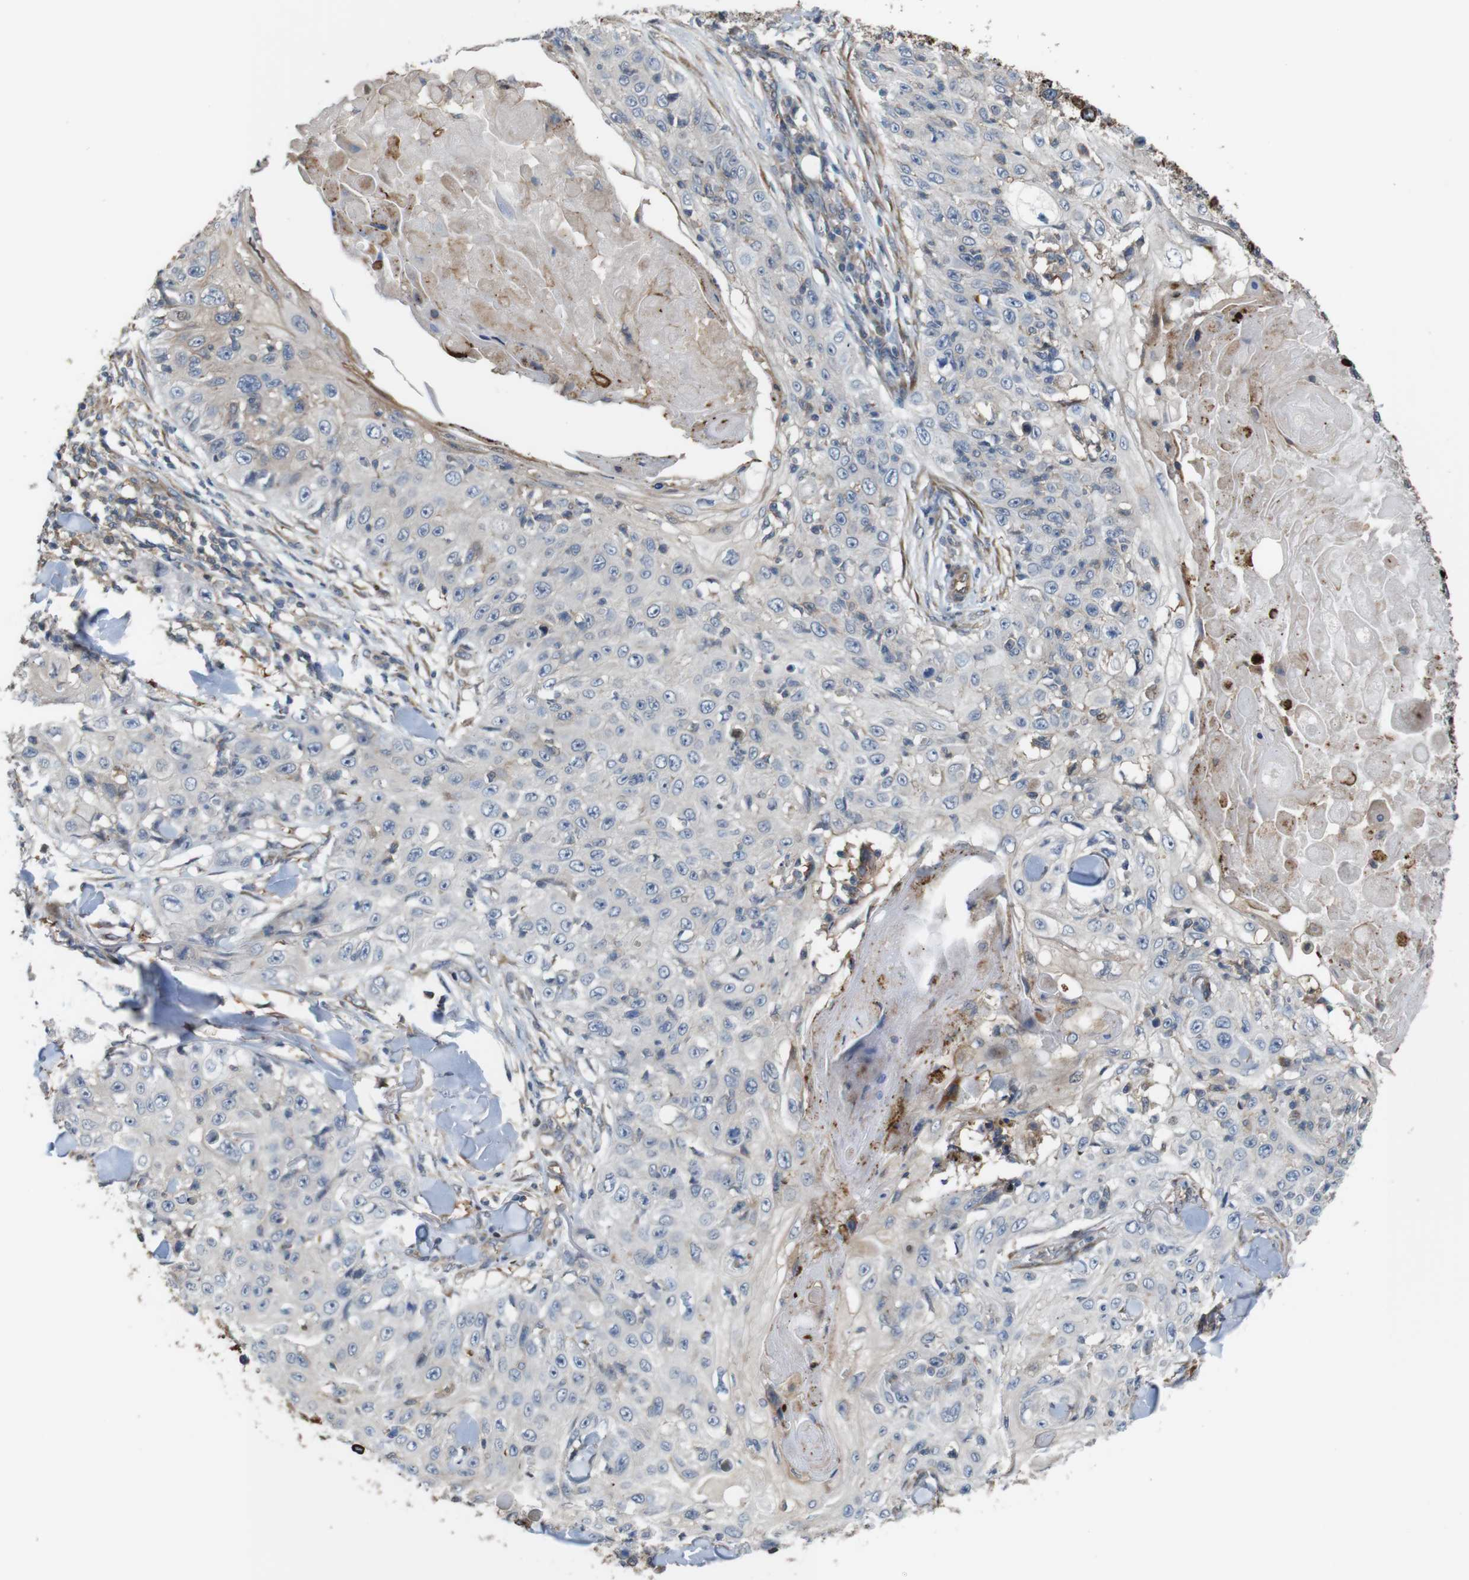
{"staining": {"intensity": "moderate", "quantity": "<25%", "location": "cytoplasmic/membranous"}, "tissue": "skin cancer", "cell_type": "Tumor cells", "image_type": "cancer", "snomed": [{"axis": "morphology", "description": "Squamous cell carcinoma, NOS"}, {"axis": "topography", "description": "Skin"}], "caption": "This micrograph reveals immunohistochemistry staining of skin cancer (squamous cell carcinoma), with low moderate cytoplasmic/membranous expression in approximately <25% of tumor cells.", "gene": "PCOLCE2", "patient": {"sex": "male", "age": 86}}